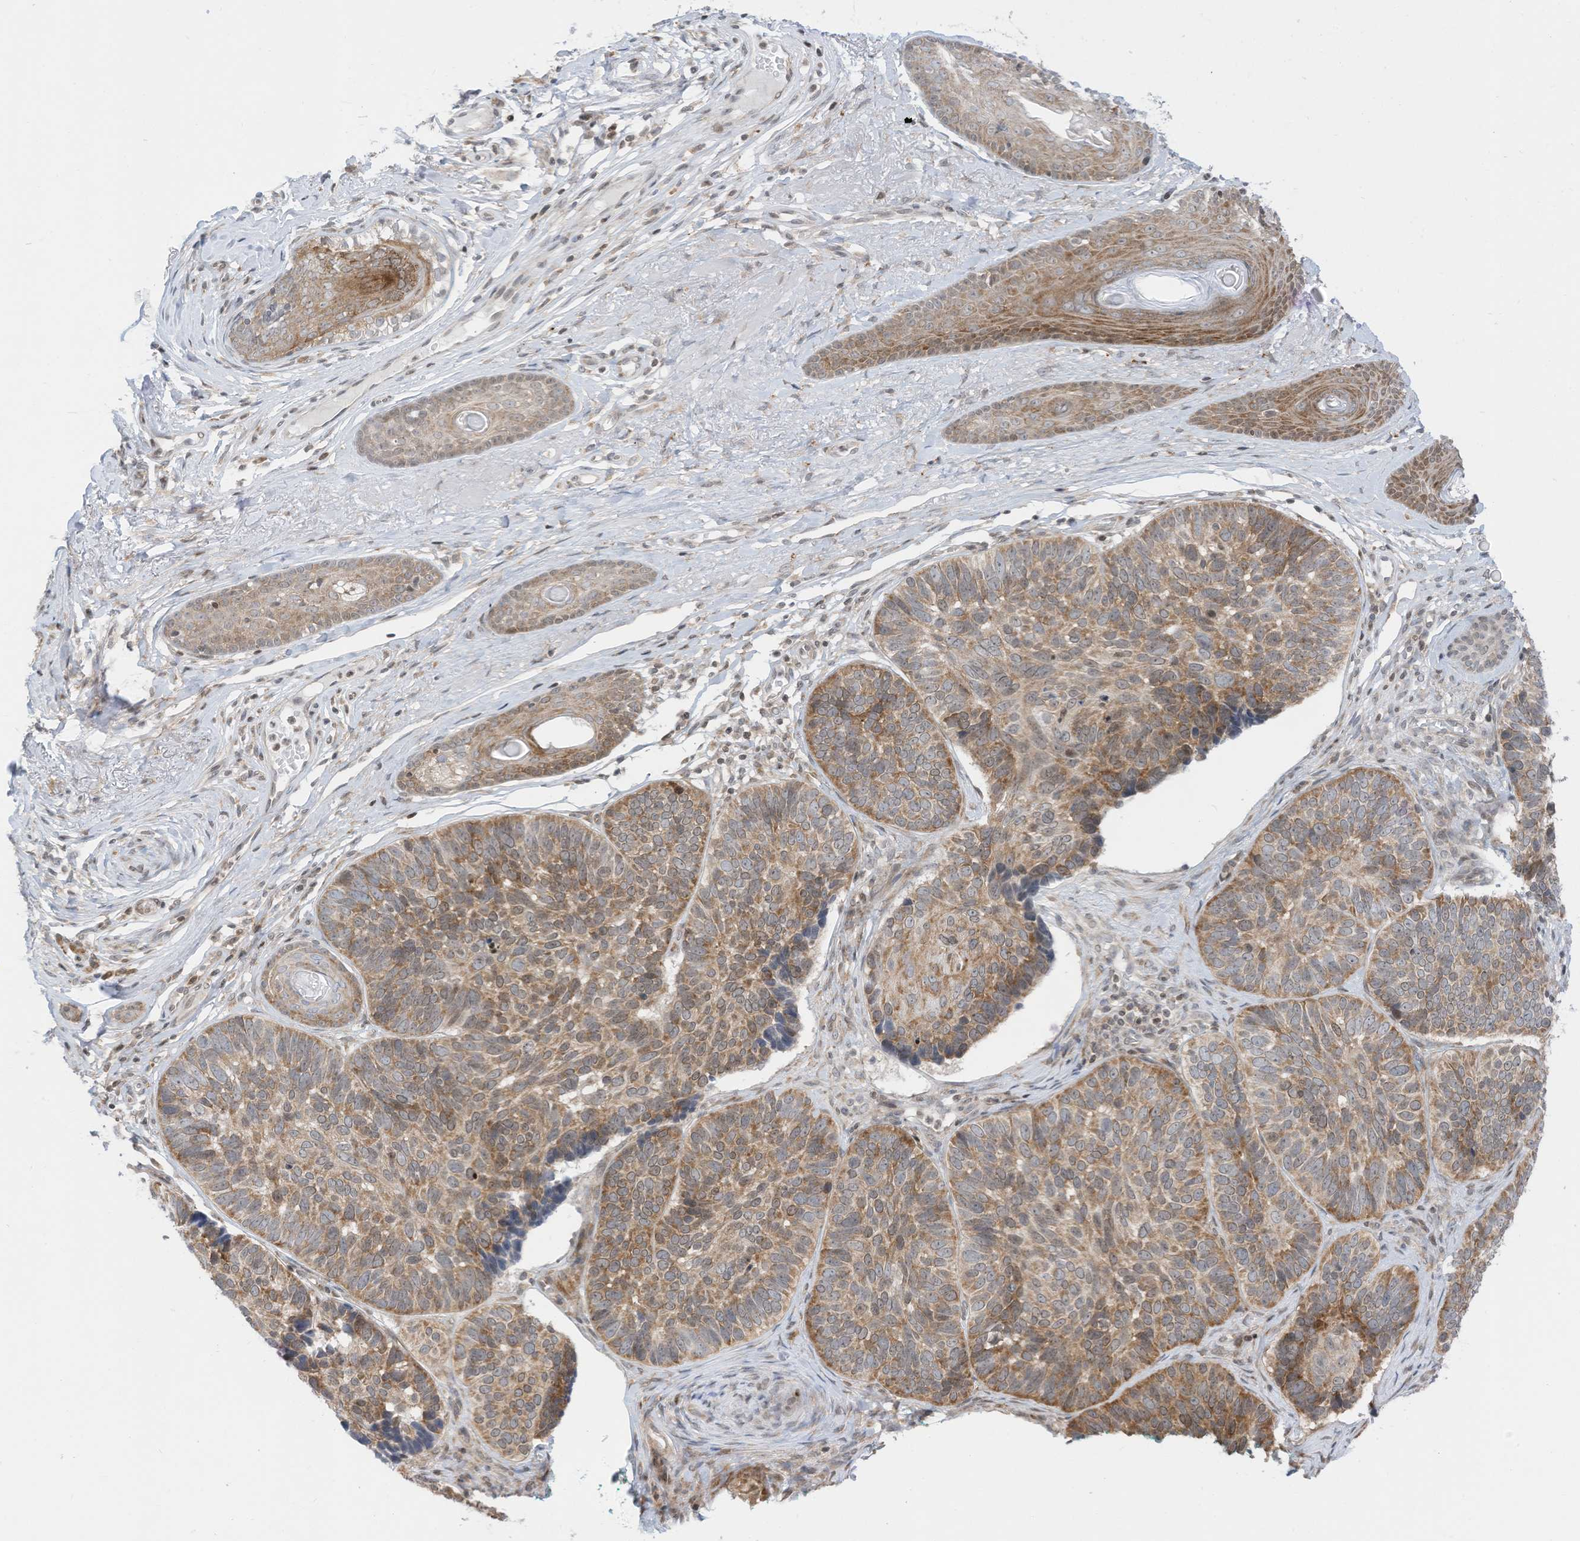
{"staining": {"intensity": "moderate", "quantity": "25%-75%", "location": "cytoplasmic/membranous"}, "tissue": "skin cancer", "cell_type": "Tumor cells", "image_type": "cancer", "snomed": [{"axis": "morphology", "description": "Basal cell carcinoma"}, {"axis": "topography", "description": "Skin"}], "caption": "Skin basal cell carcinoma stained with a brown dye demonstrates moderate cytoplasmic/membranous positive expression in approximately 25%-75% of tumor cells.", "gene": "EDF1", "patient": {"sex": "male", "age": 62}}